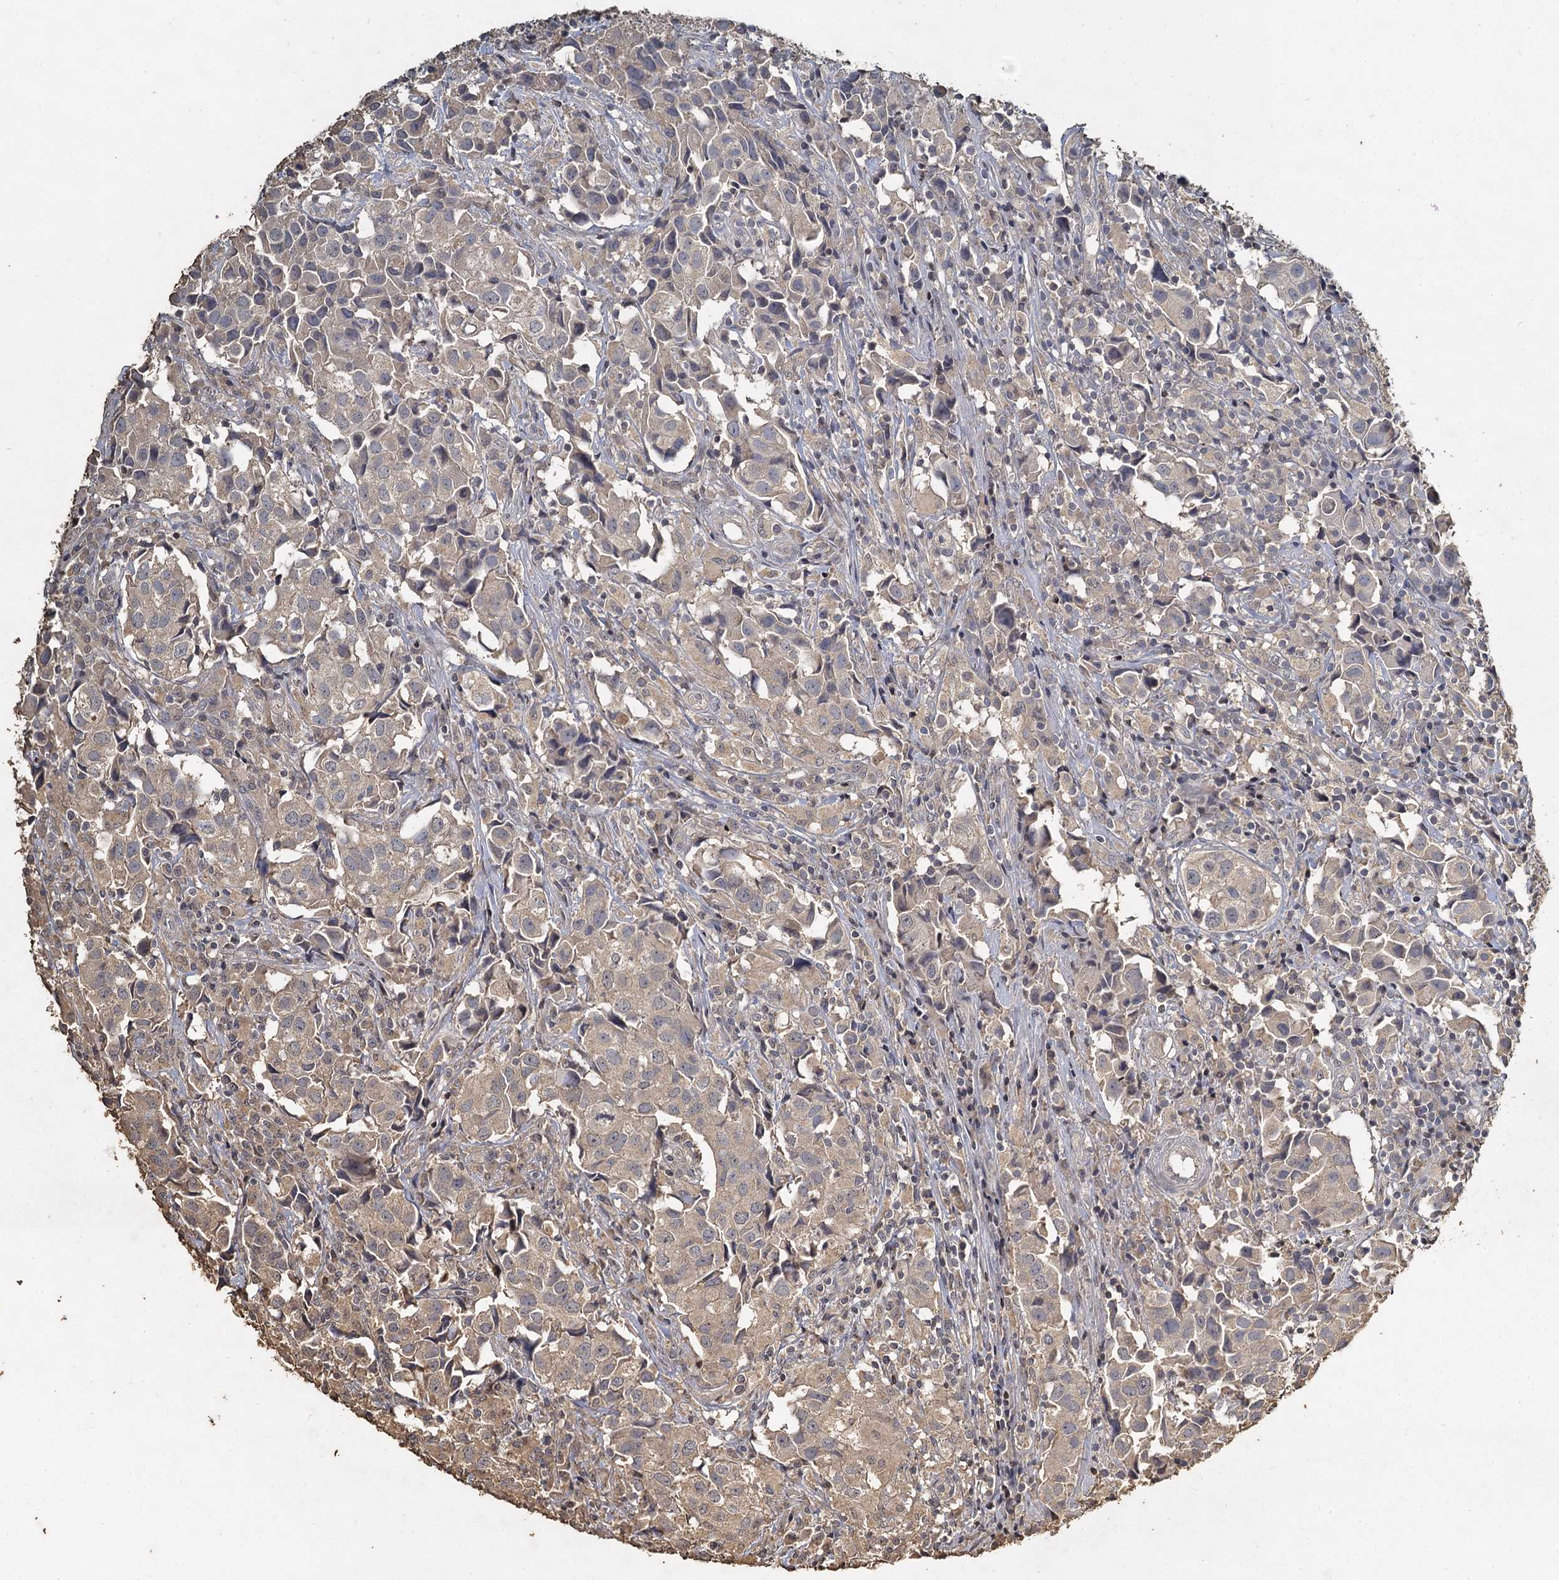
{"staining": {"intensity": "weak", "quantity": "<25%", "location": "cytoplasmic/membranous"}, "tissue": "urothelial cancer", "cell_type": "Tumor cells", "image_type": "cancer", "snomed": [{"axis": "morphology", "description": "Urothelial carcinoma, High grade"}, {"axis": "topography", "description": "Urinary bladder"}], "caption": "This micrograph is of urothelial carcinoma (high-grade) stained with immunohistochemistry (IHC) to label a protein in brown with the nuclei are counter-stained blue. There is no staining in tumor cells.", "gene": "CCDC61", "patient": {"sex": "female", "age": 75}}